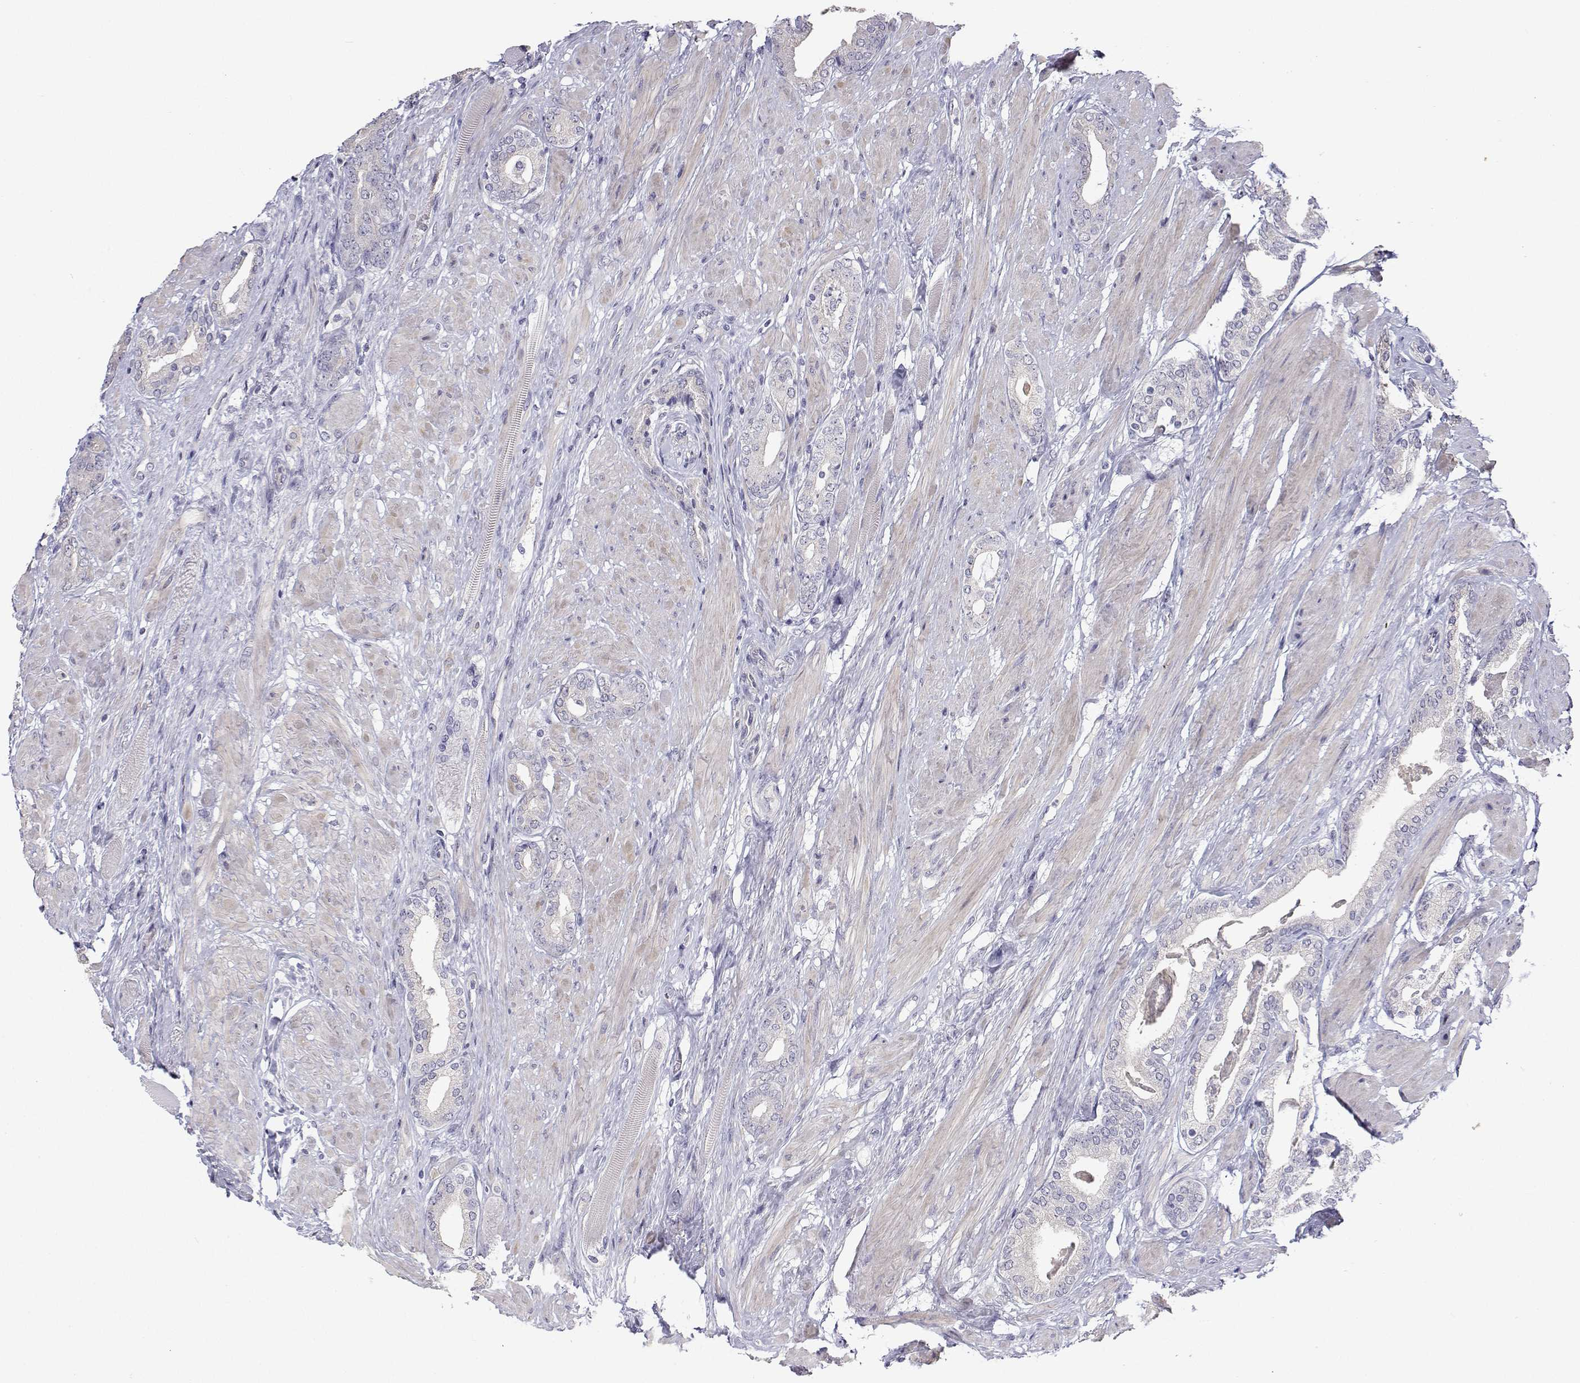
{"staining": {"intensity": "negative", "quantity": "none", "location": "none"}, "tissue": "prostate cancer", "cell_type": "Tumor cells", "image_type": "cancer", "snomed": [{"axis": "morphology", "description": "Adenocarcinoma, High grade"}, {"axis": "topography", "description": "Prostate"}], "caption": "Micrograph shows no significant protein positivity in tumor cells of adenocarcinoma (high-grade) (prostate).", "gene": "ANKRD65", "patient": {"sex": "male", "age": 56}}